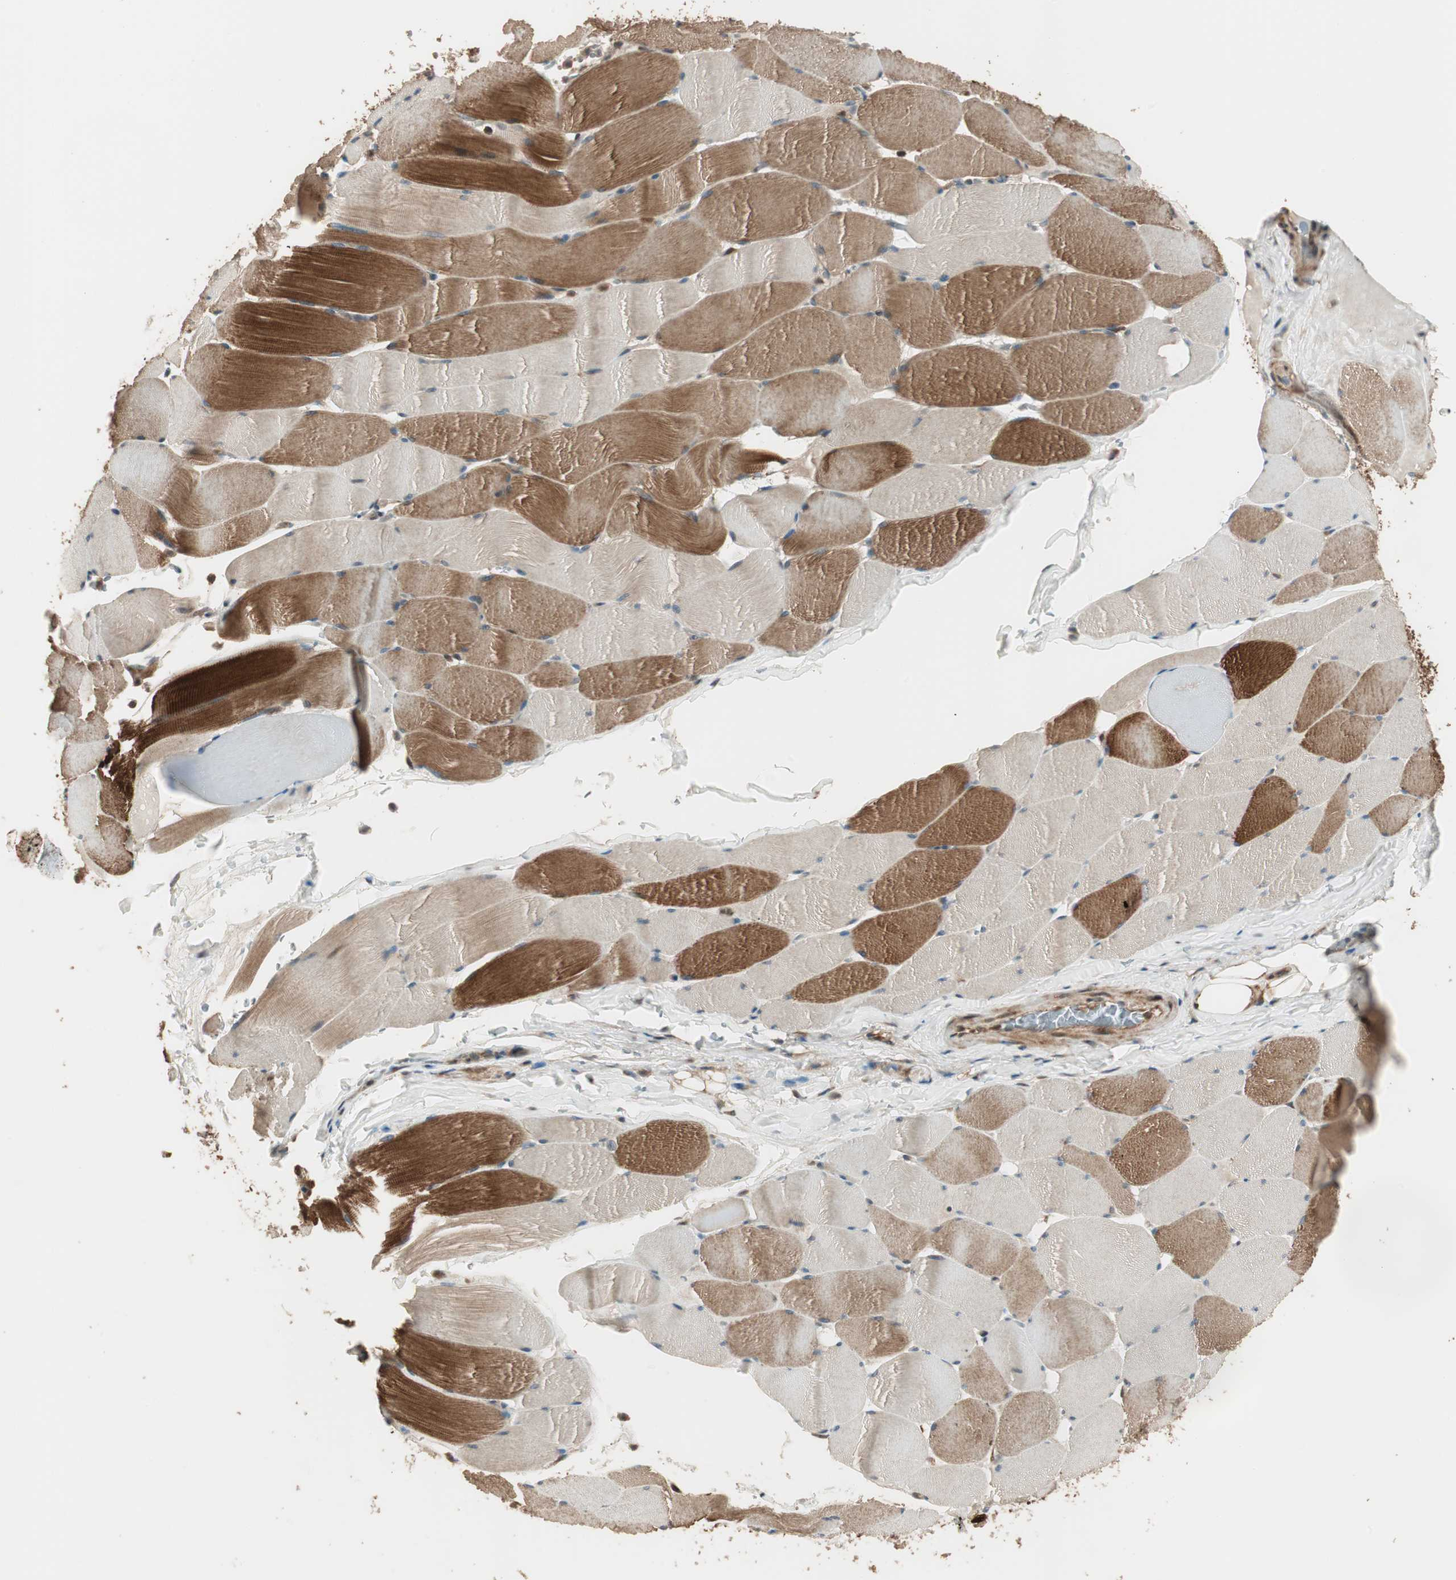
{"staining": {"intensity": "strong", "quantity": "25%-75%", "location": "cytoplasmic/membranous"}, "tissue": "skeletal muscle", "cell_type": "Myocytes", "image_type": "normal", "snomed": [{"axis": "morphology", "description": "Normal tissue, NOS"}, {"axis": "topography", "description": "Skeletal muscle"}], "caption": "The image displays immunohistochemical staining of unremarkable skeletal muscle. There is strong cytoplasmic/membranous staining is appreciated in about 25%-75% of myocytes. (Brightfield microscopy of DAB IHC at high magnification).", "gene": "CNOT4", "patient": {"sex": "male", "age": 62}}